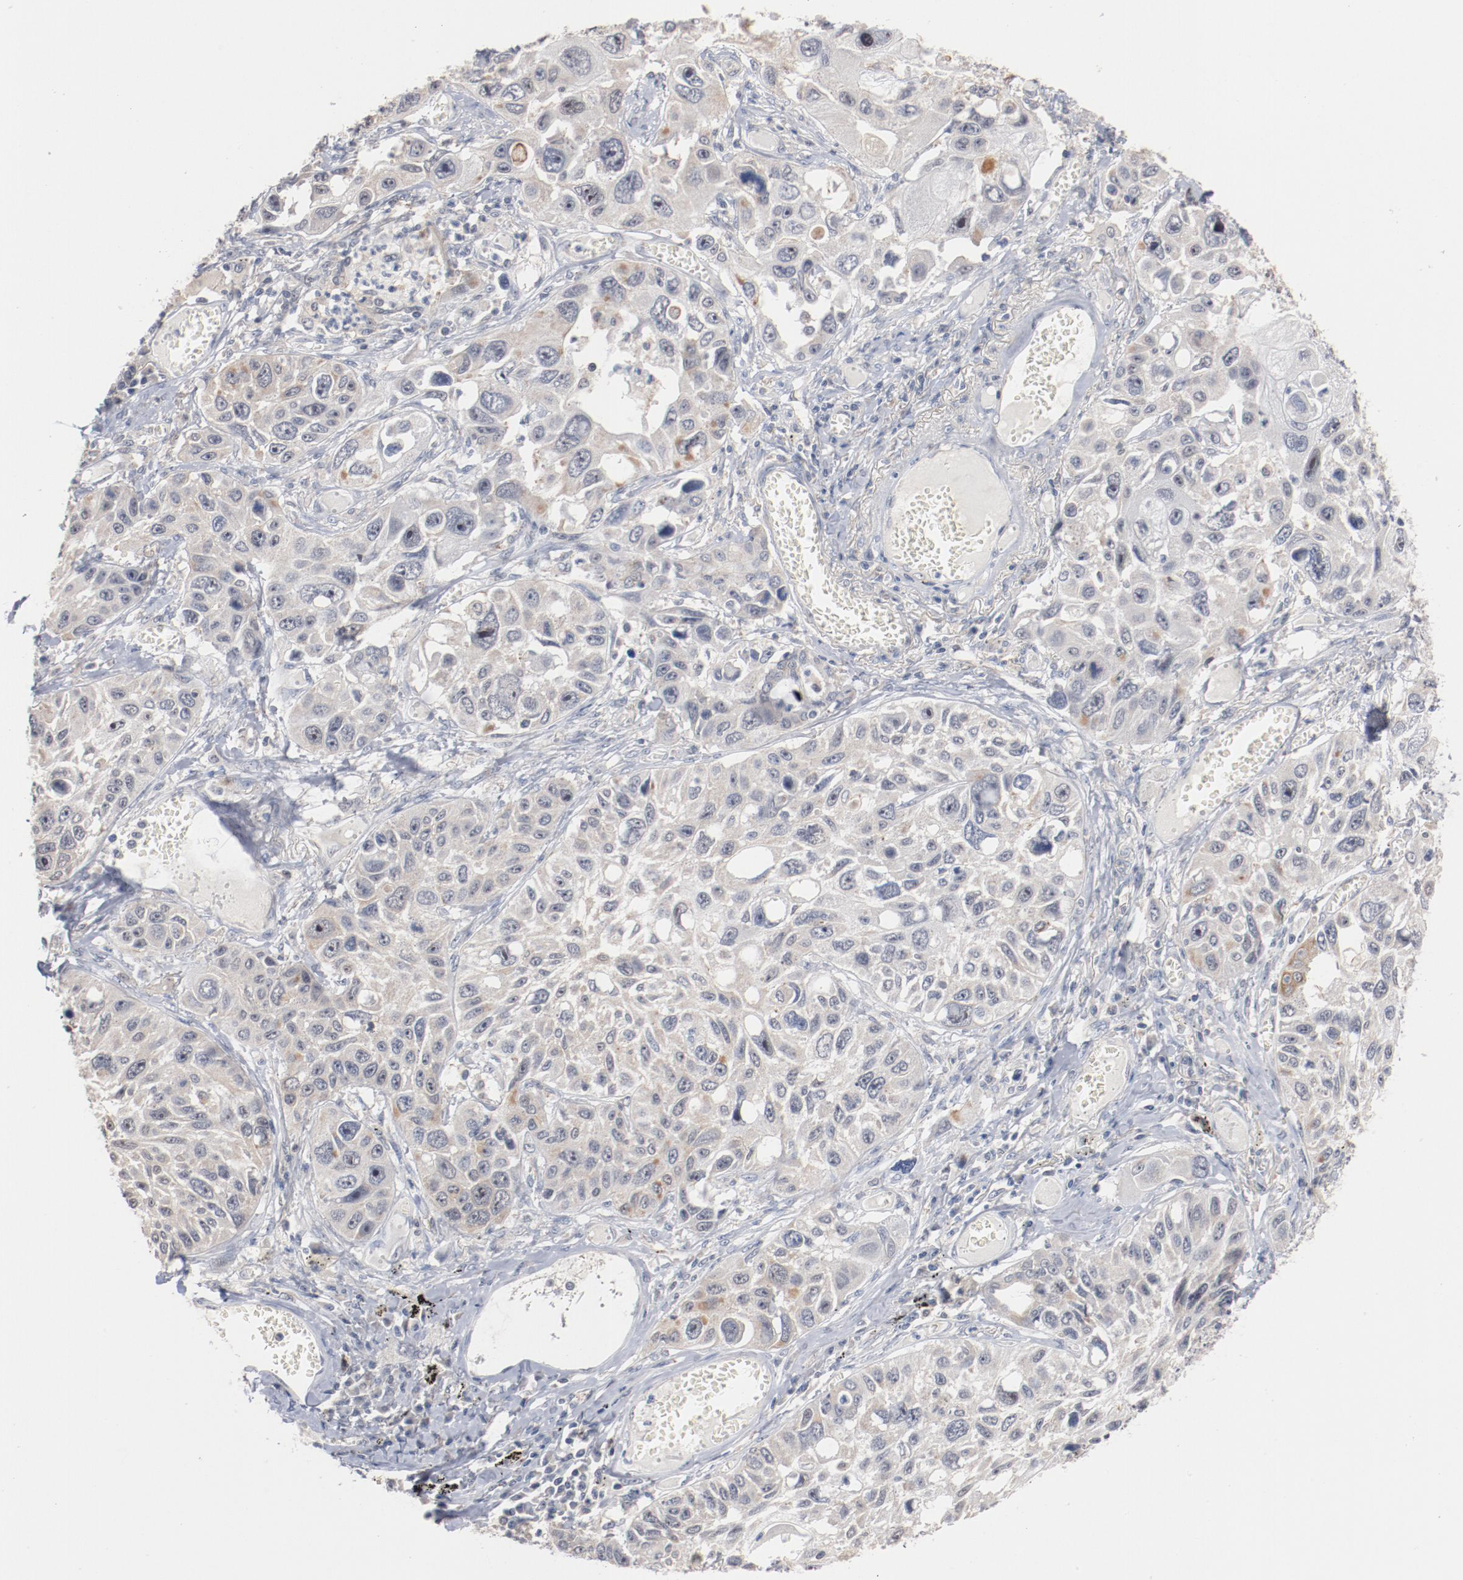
{"staining": {"intensity": "negative", "quantity": "none", "location": "none"}, "tissue": "lung cancer", "cell_type": "Tumor cells", "image_type": "cancer", "snomed": [{"axis": "morphology", "description": "Squamous cell carcinoma, NOS"}, {"axis": "topography", "description": "Lung"}], "caption": "Histopathology image shows no protein positivity in tumor cells of lung squamous cell carcinoma tissue.", "gene": "ERICH1", "patient": {"sex": "male", "age": 71}}